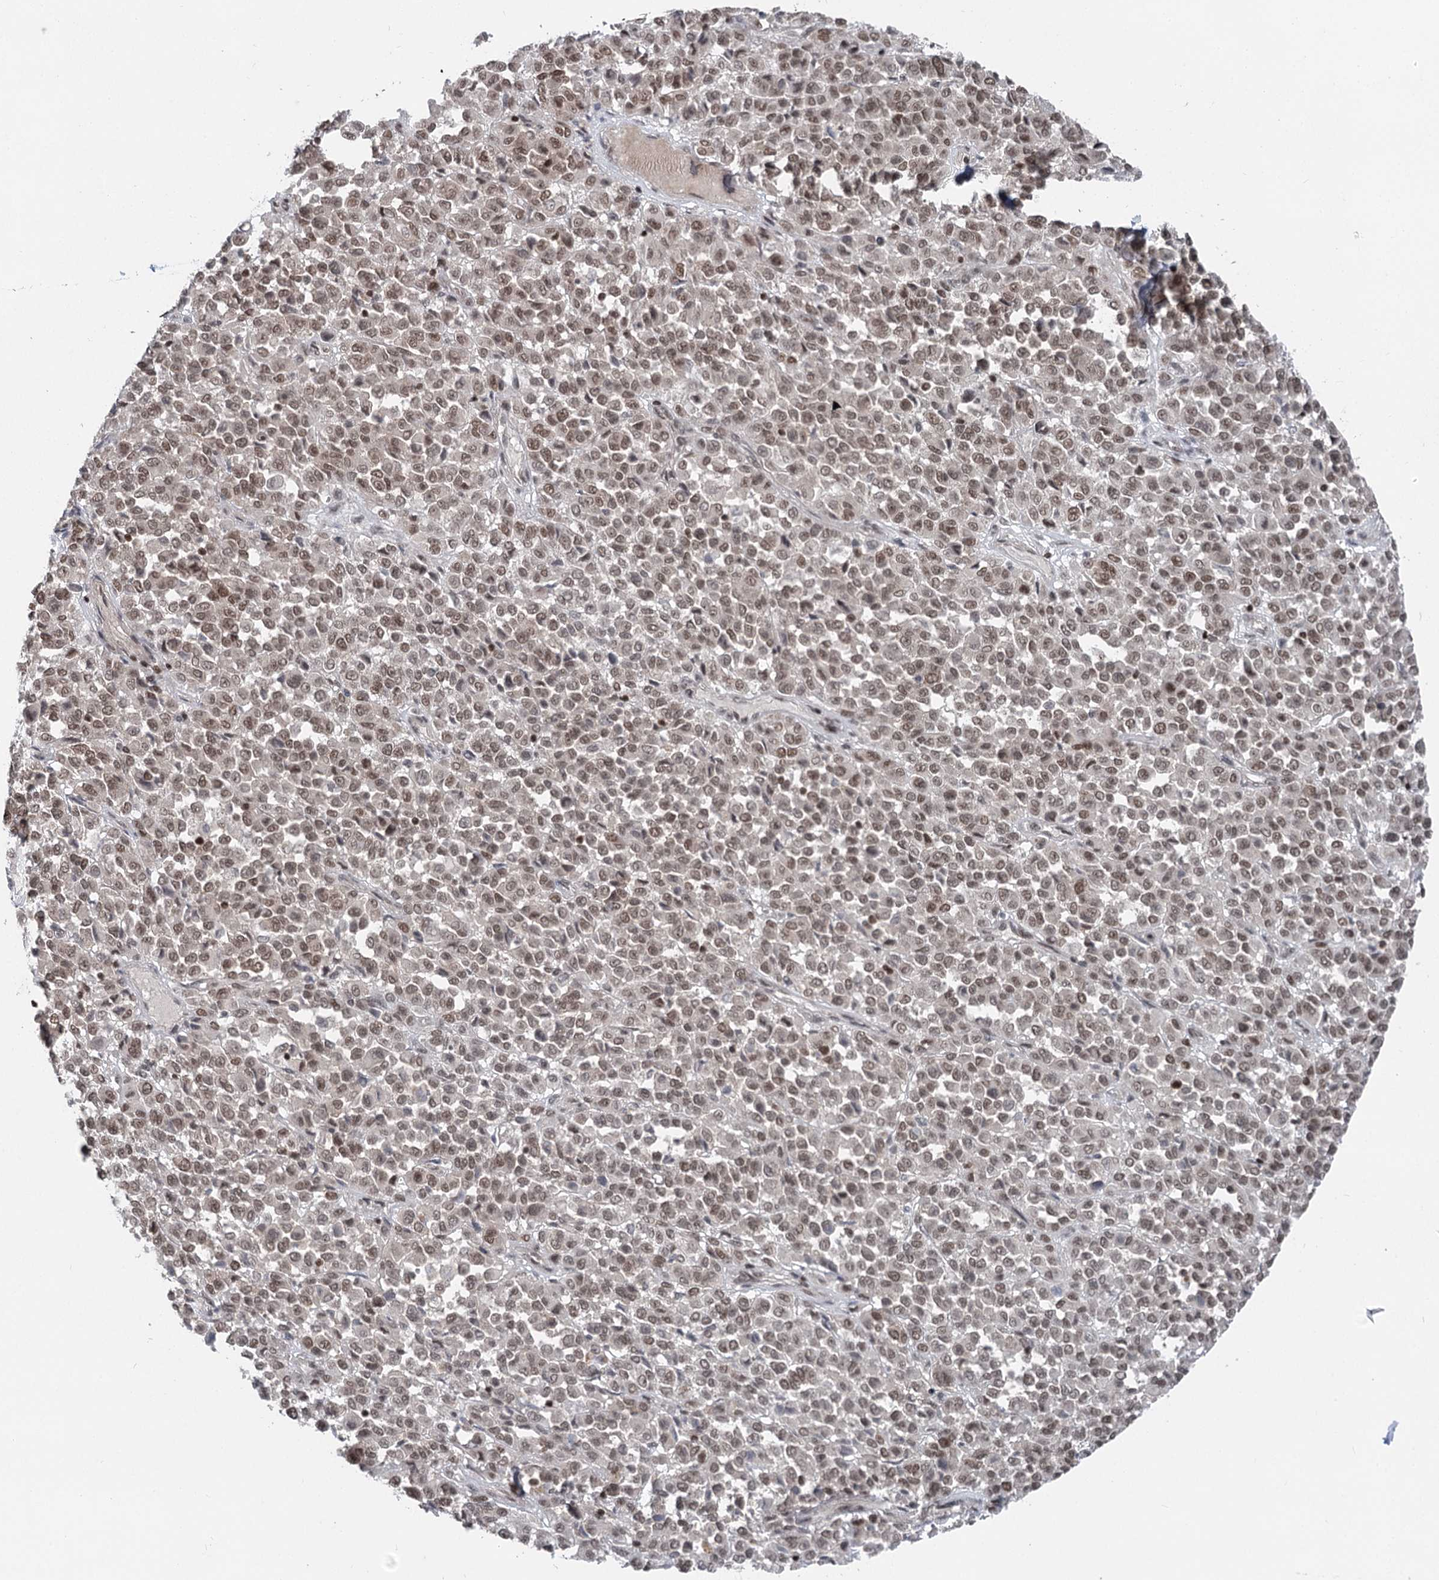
{"staining": {"intensity": "moderate", "quantity": ">75%", "location": "nuclear"}, "tissue": "melanoma", "cell_type": "Tumor cells", "image_type": "cancer", "snomed": [{"axis": "morphology", "description": "Malignant melanoma, Metastatic site"}, {"axis": "topography", "description": "Pancreas"}], "caption": "IHC (DAB) staining of melanoma shows moderate nuclear protein staining in approximately >75% of tumor cells.", "gene": "CGGBP1", "patient": {"sex": "female", "age": 30}}